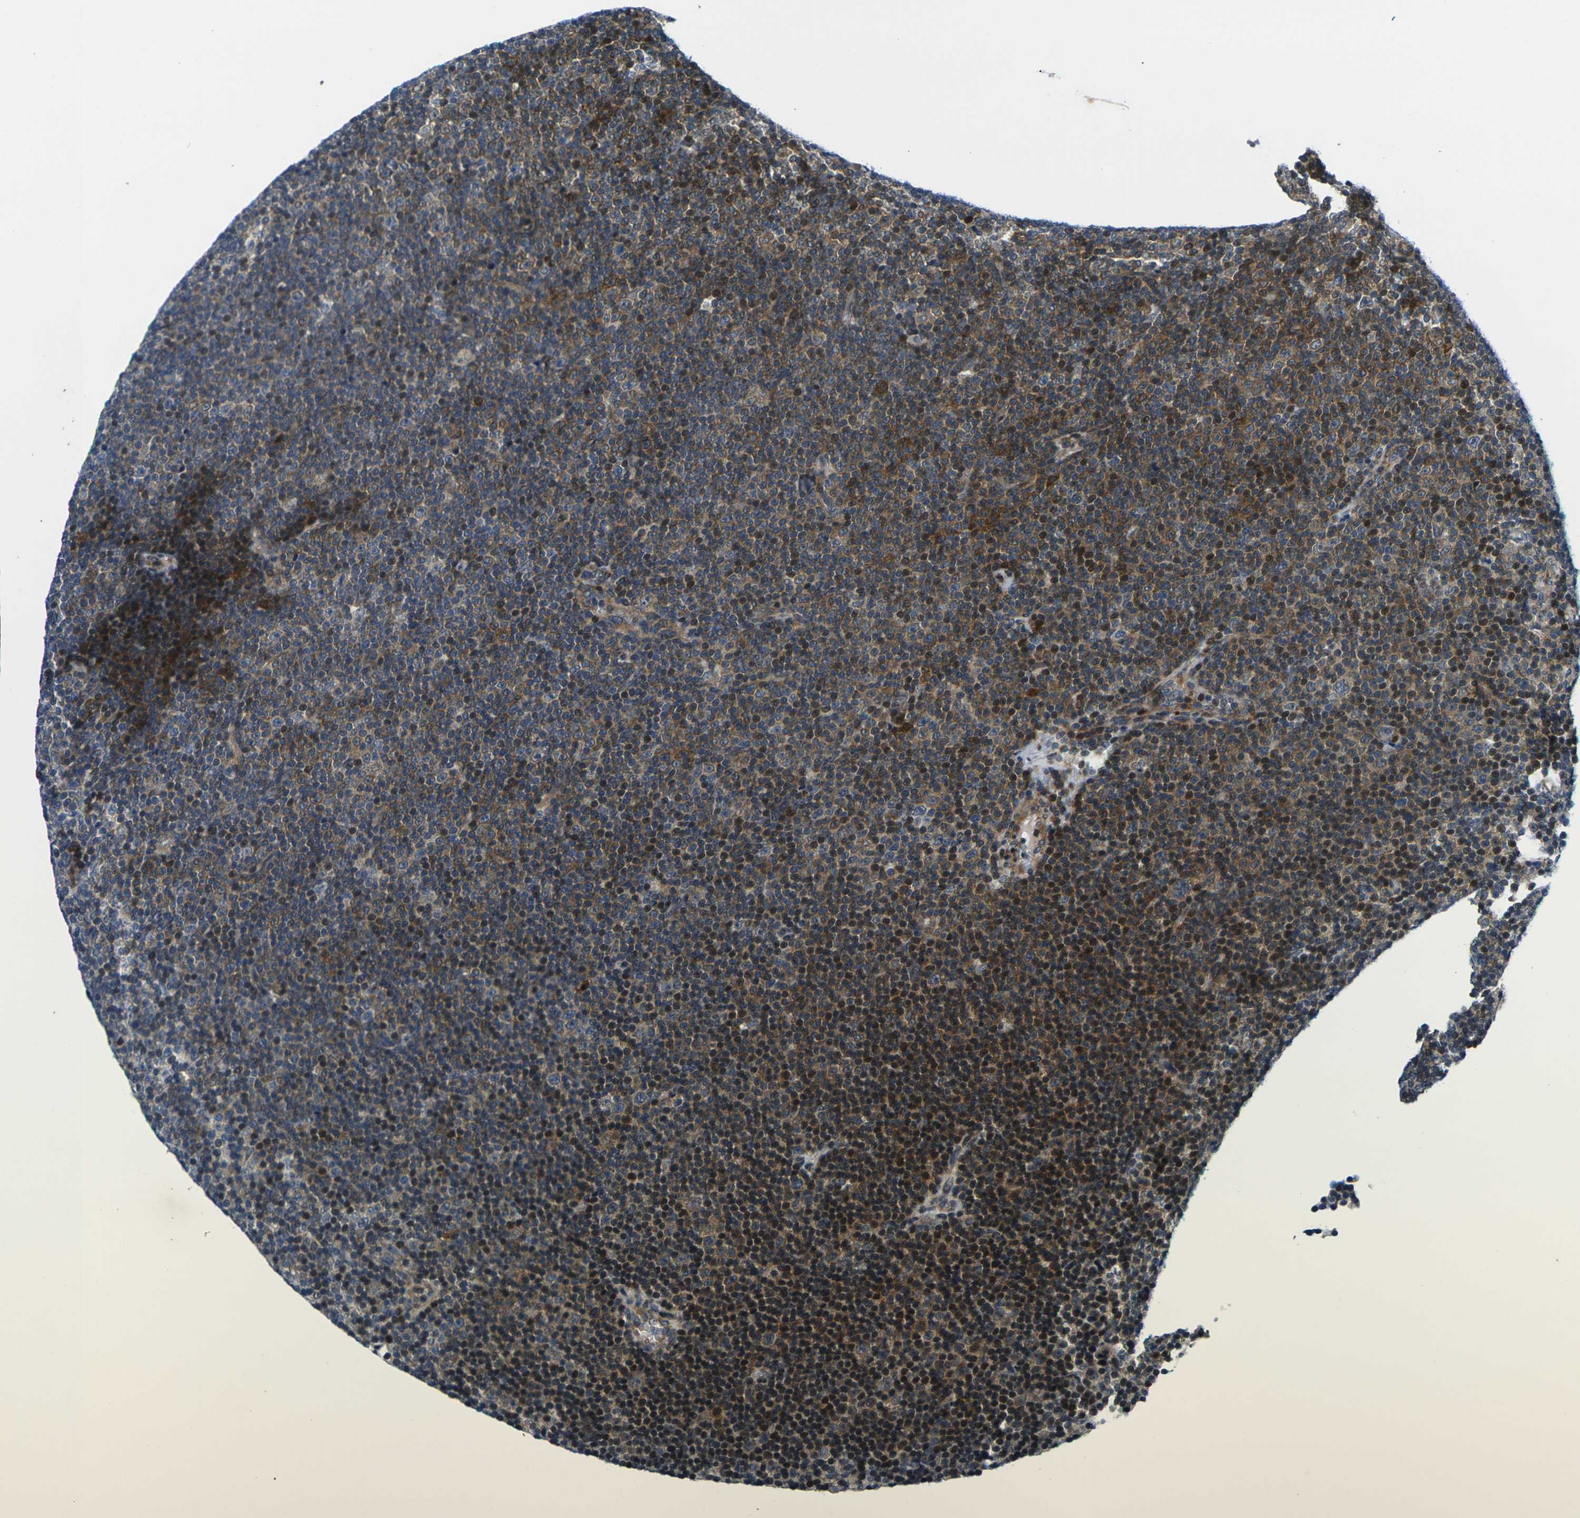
{"staining": {"intensity": "moderate", "quantity": "<25%", "location": "cytoplasmic/membranous,nuclear"}, "tissue": "lymphoma", "cell_type": "Tumor cells", "image_type": "cancer", "snomed": [{"axis": "morphology", "description": "Malignant lymphoma, non-Hodgkin's type, Low grade"}, {"axis": "topography", "description": "Lymph node"}], "caption": "An IHC image of neoplastic tissue is shown. Protein staining in brown highlights moderate cytoplasmic/membranous and nuclear positivity in lymphoma within tumor cells. (IHC, brightfield microscopy, high magnification).", "gene": "ROBO2", "patient": {"sex": "female", "age": 67}}